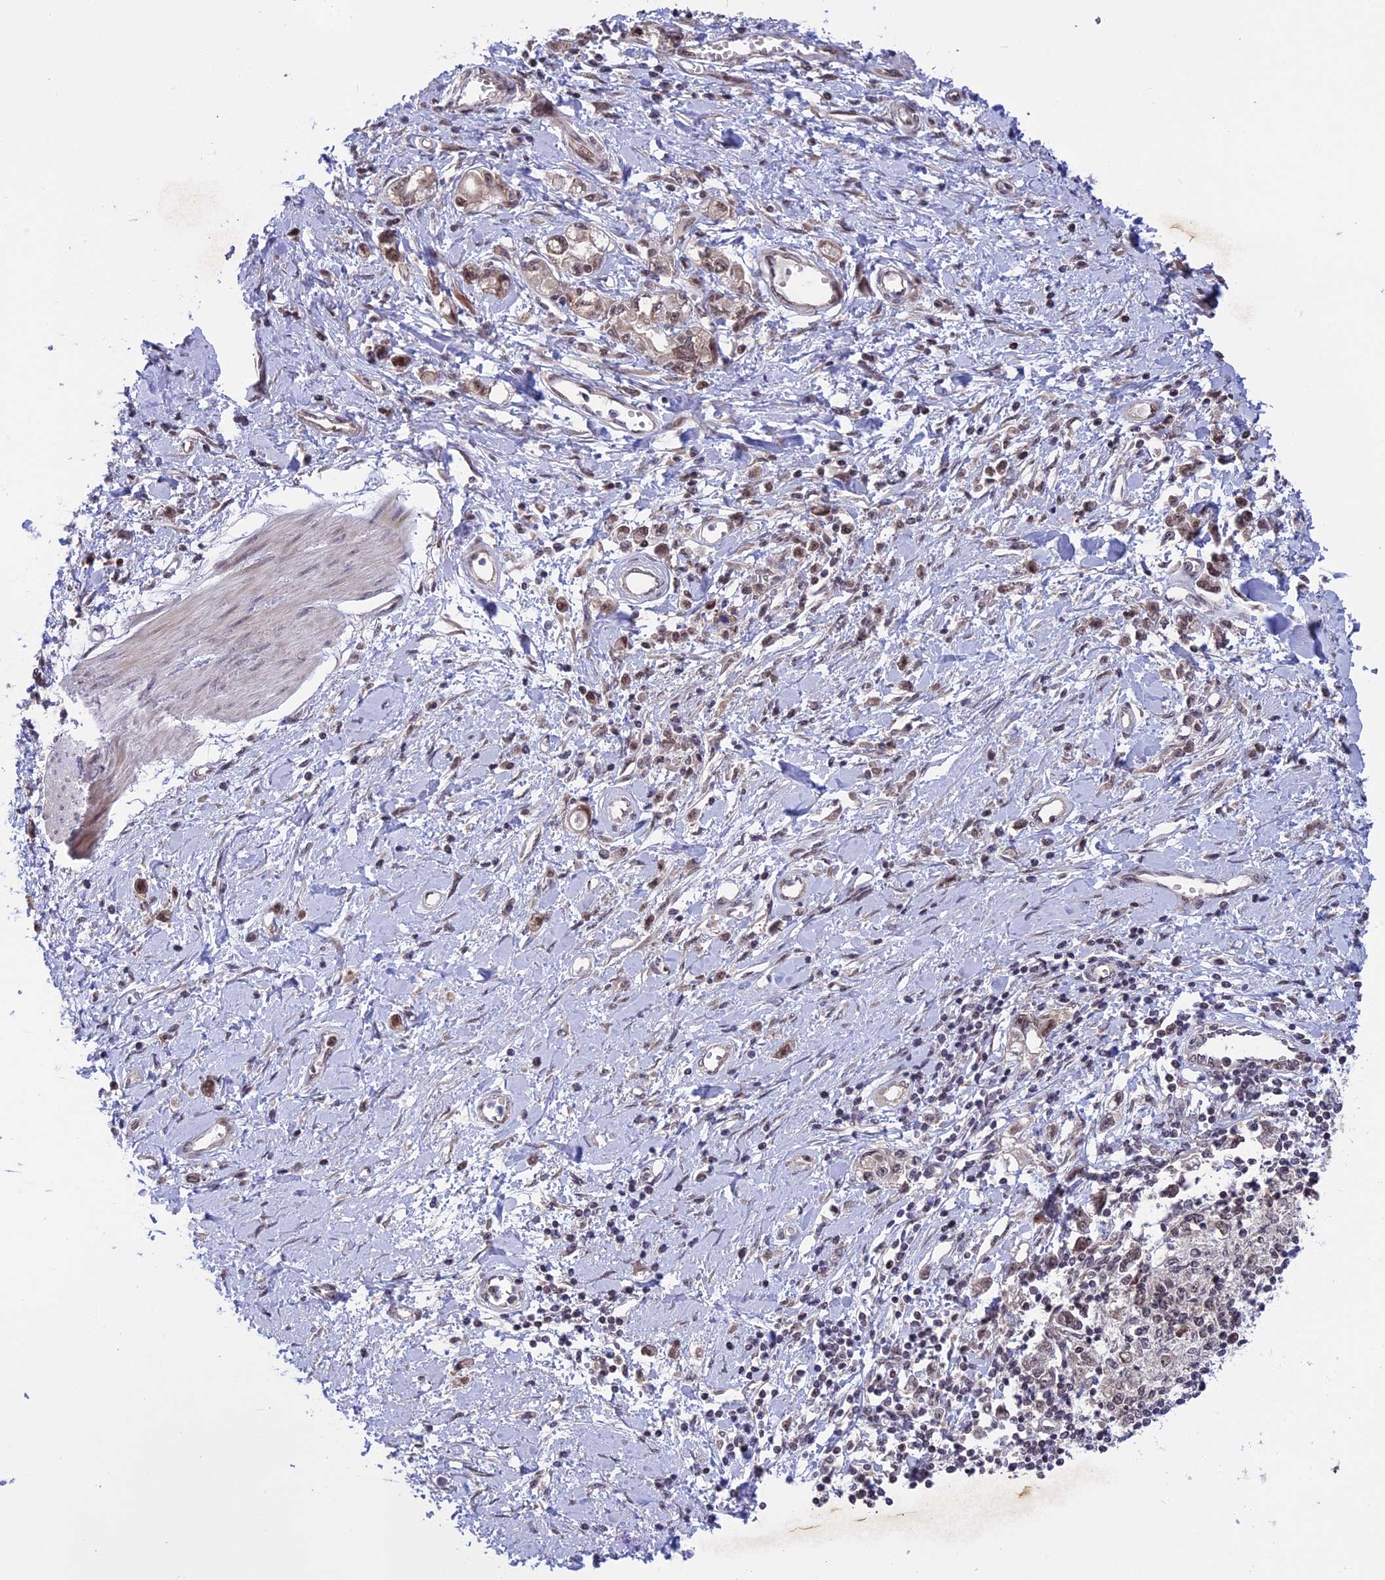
{"staining": {"intensity": "weak", "quantity": "25%-75%", "location": "nuclear"}, "tissue": "stomach cancer", "cell_type": "Tumor cells", "image_type": "cancer", "snomed": [{"axis": "morphology", "description": "Adenocarcinoma, NOS"}, {"axis": "topography", "description": "Stomach"}], "caption": "Protein positivity by IHC exhibits weak nuclear expression in about 25%-75% of tumor cells in adenocarcinoma (stomach).", "gene": "POLR2C", "patient": {"sex": "female", "age": 76}}